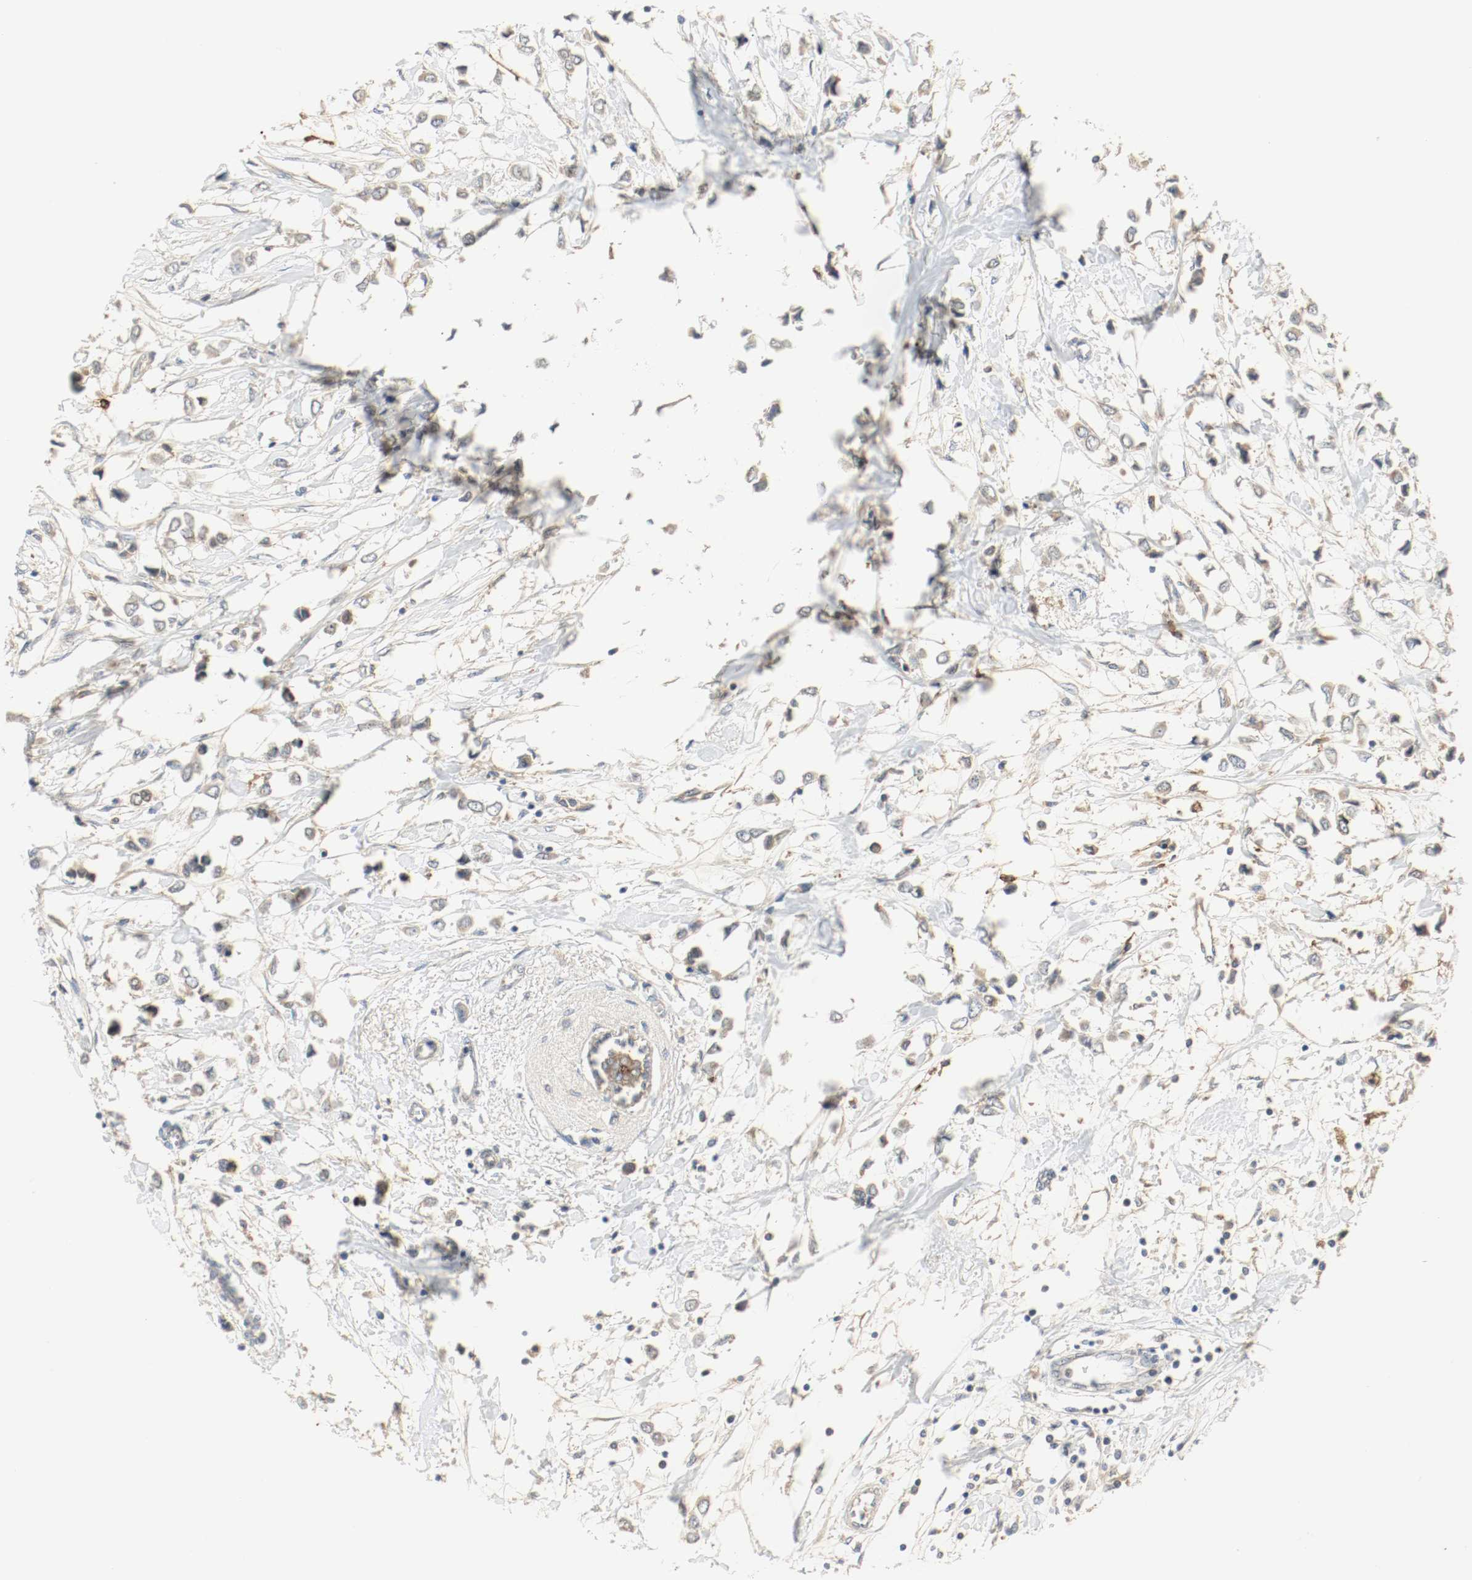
{"staining": {"intensity": "negative", "quantity": "none", "location": "none"}, "tissue": "breast cancer", "cell_type": "Tumor cells", "image_type": "cancer", "snomed": [{"axis": "morphology", "description": "Lobular carcinoma"}, {"axis": "topography", "description": "Breast"}], "caption": "Human breast cancer (lobular carcinoma) stained for a protein using immunohistochemistry shows no staining in tumor cells.", "gene": "MELTF", "patient": {"sex": "female", "age": 51}}